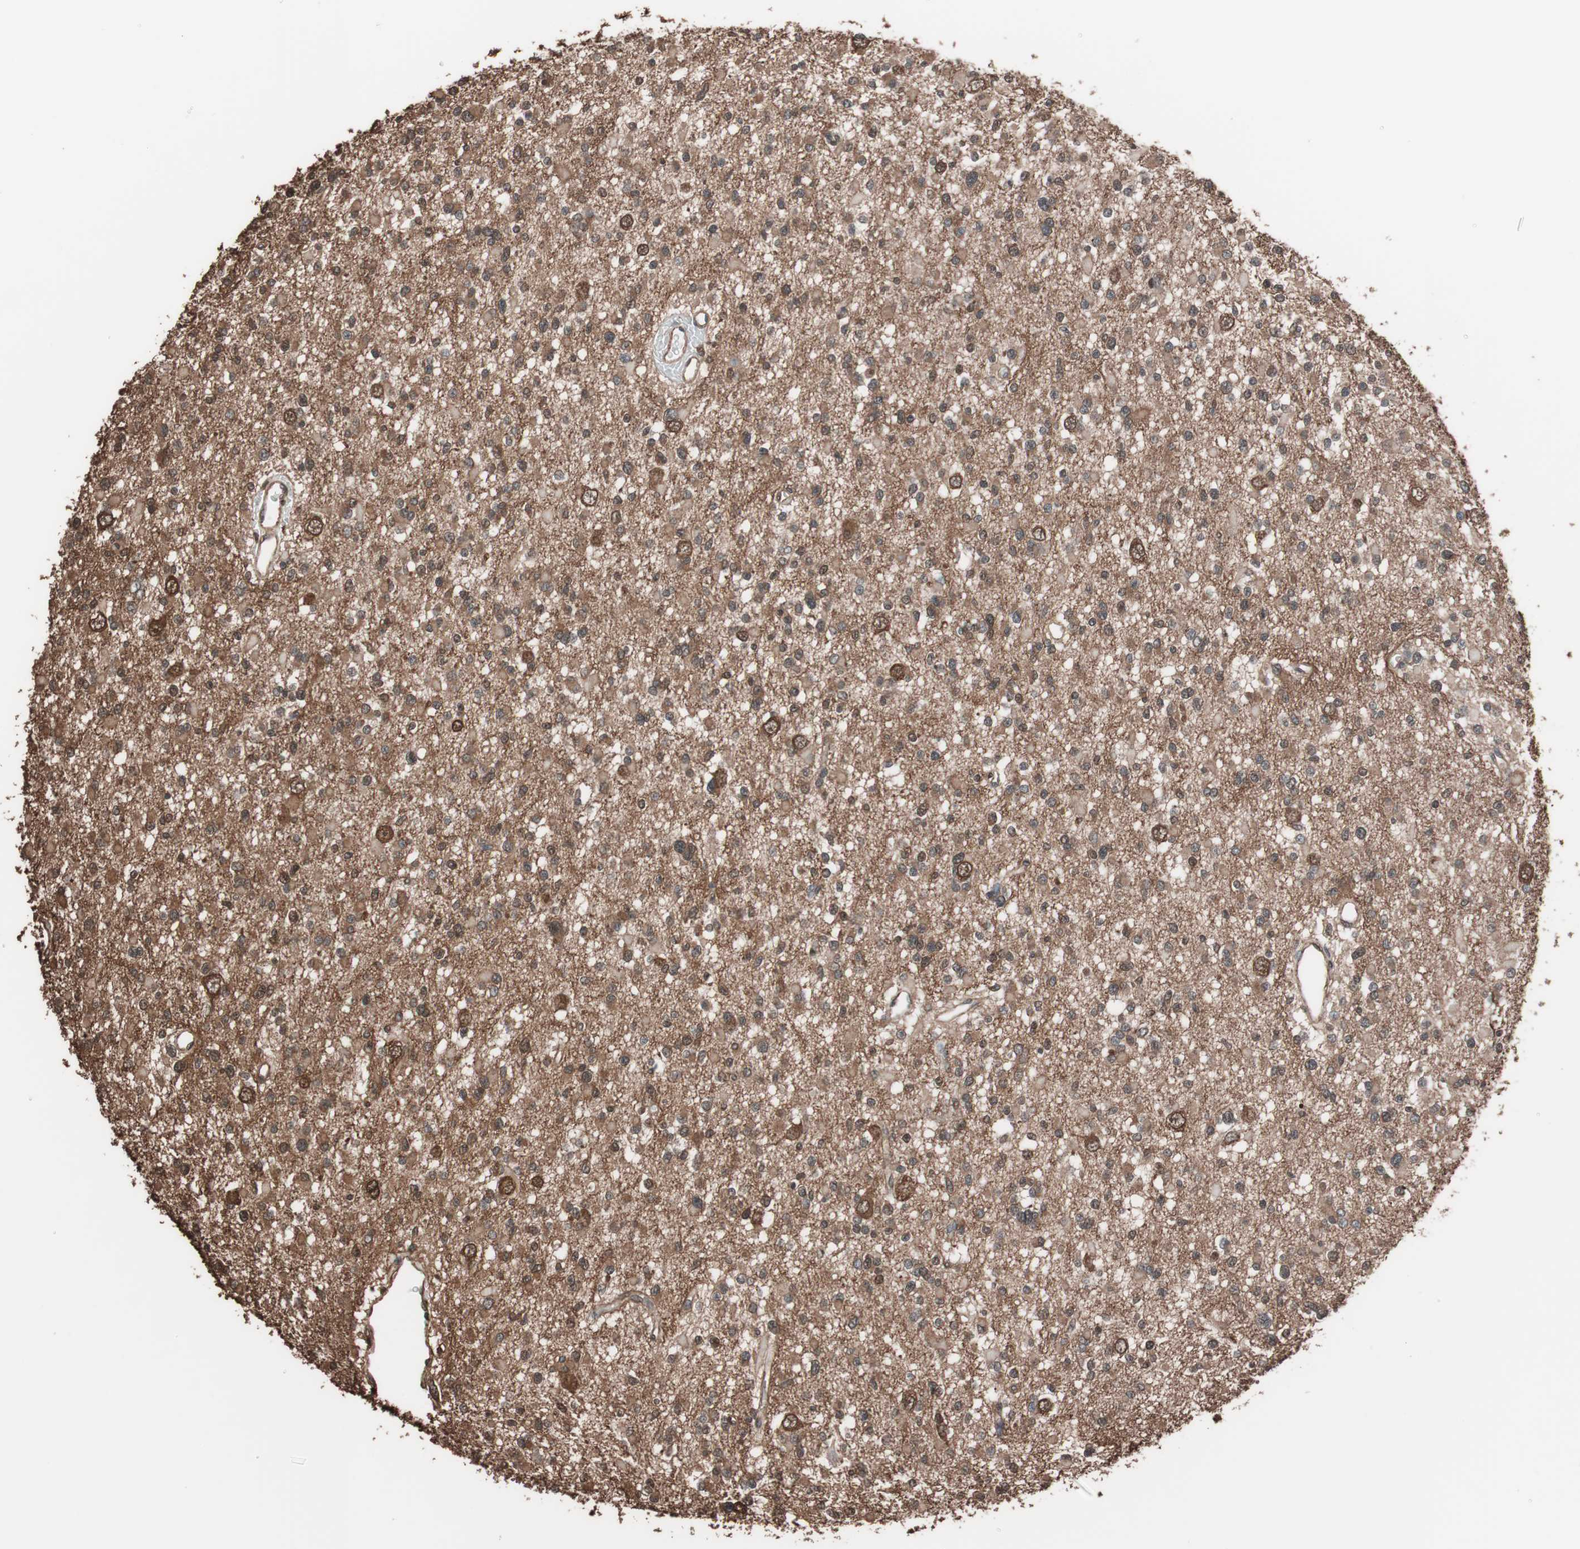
{"staining": {"intensity": "strong", "quantity": ">75%", "location": "cytoplasmic/membranous"}, "tissue": "glioma", "cell_type": "Tumor cells", "image_type": "cancer", "snomed": [{"axis": "morphology", "description": "Glioma, malignant, Low grade"}, {"axis": "topography", "description": "Brain"}], "caption": "Immunohistochemistry of glioma reveals high levels of strong cytoplasmic/membranous positivity in about >75% of tumor cells.", "gene": "CALM2", "patient": {"sex": "female", "age": 22}}